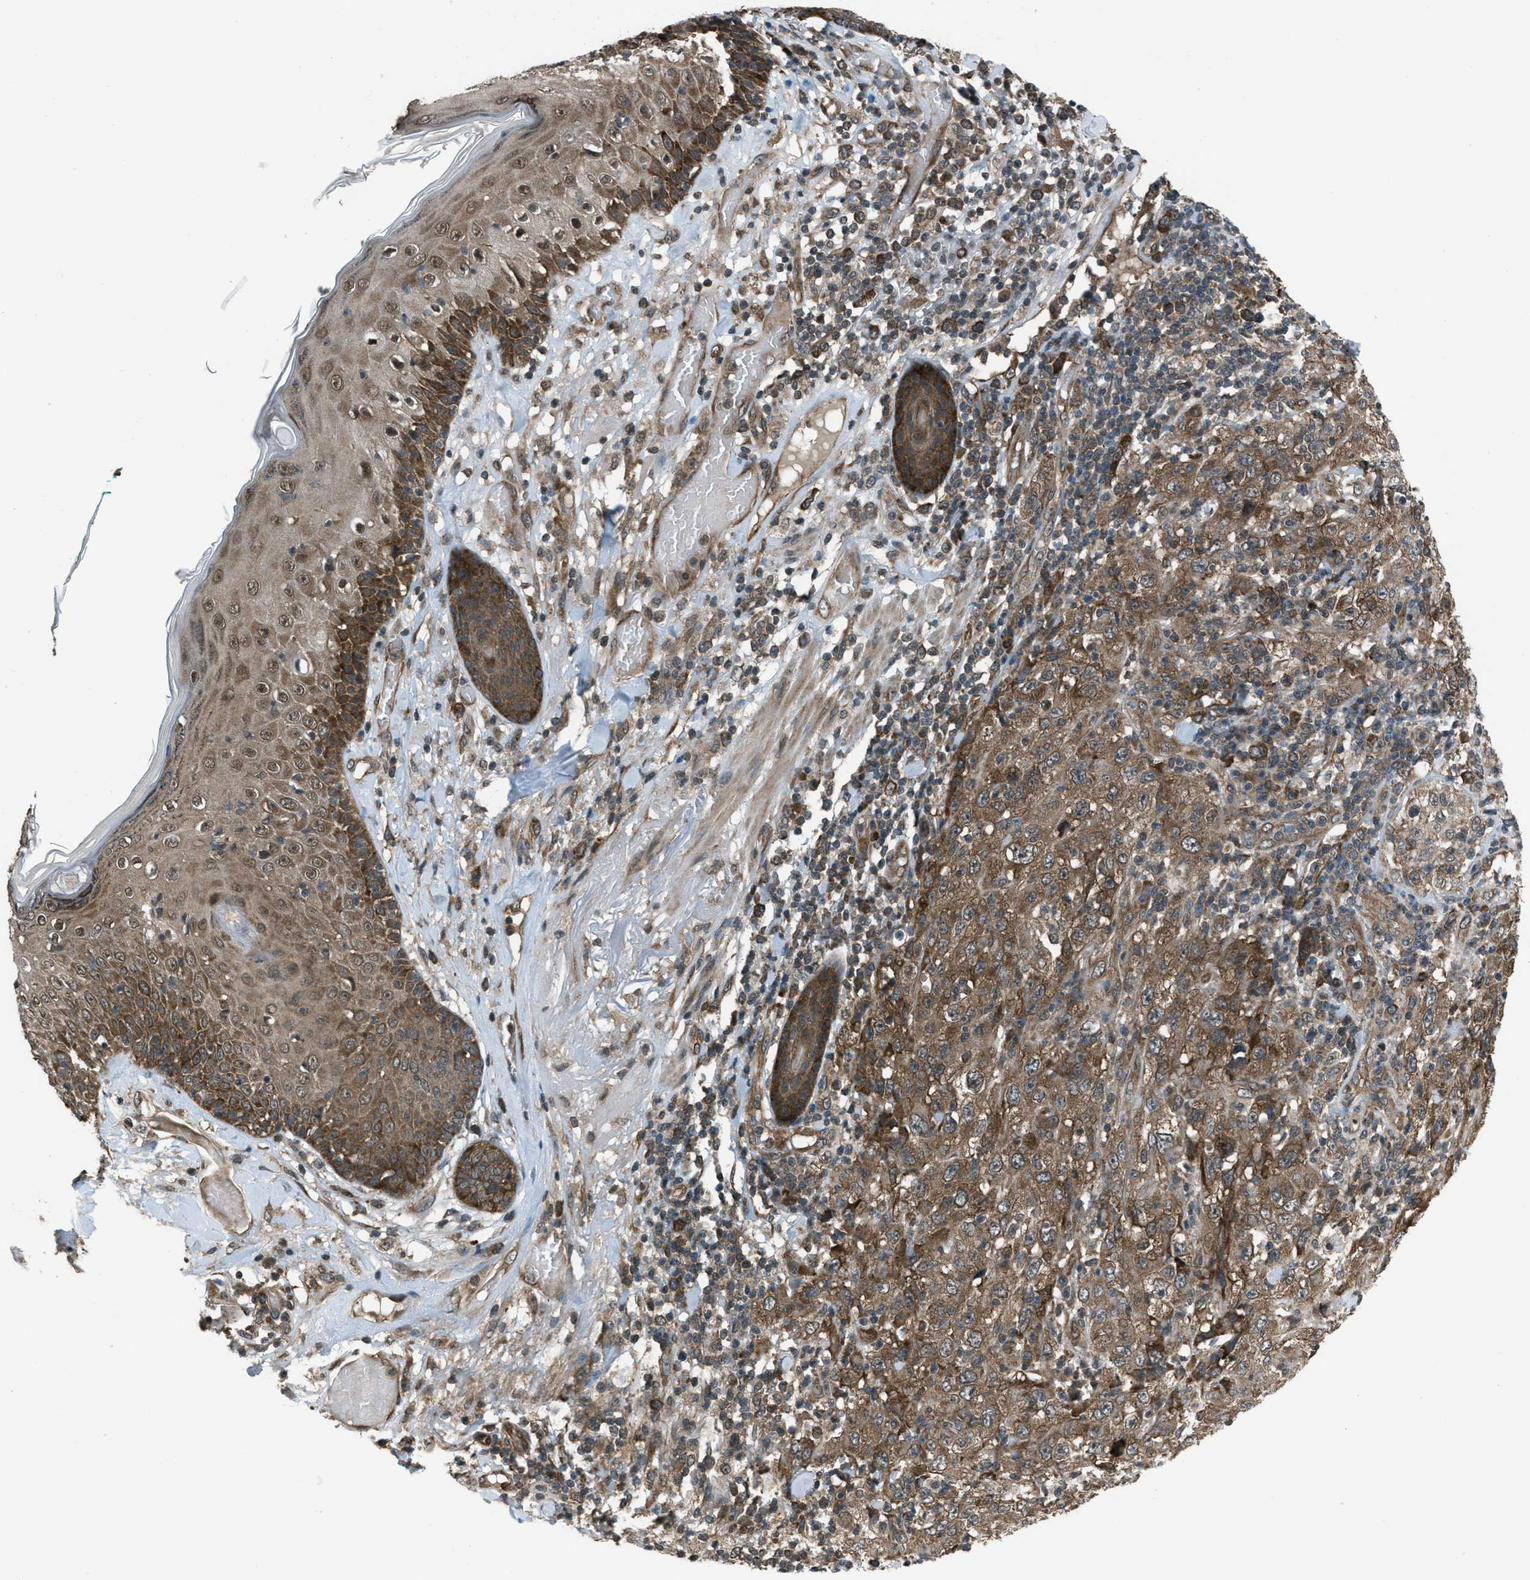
{"staining": {"intensity": "moderate", "quantity": ">75%", "location": "cytoplasmic/membranous"}, "tissue": "skin cancer", "cell_type": "Tumor cells", "image_type": "cancer", "snomed": [{"axis": "morphology", "description": "Squamous cell carcinoma, NOS"}, {"axis": "topography", "description": "Skin"}], "caption": "Squamous cell carcinoma (skin) tissue reveals moderate cytoplasmic/membranous positivity in approximately >75% of tumor cells, visualized by immunohistochemistry.", "gene": "ASAP2", "patient": {"sex": "female", "age": 88}}